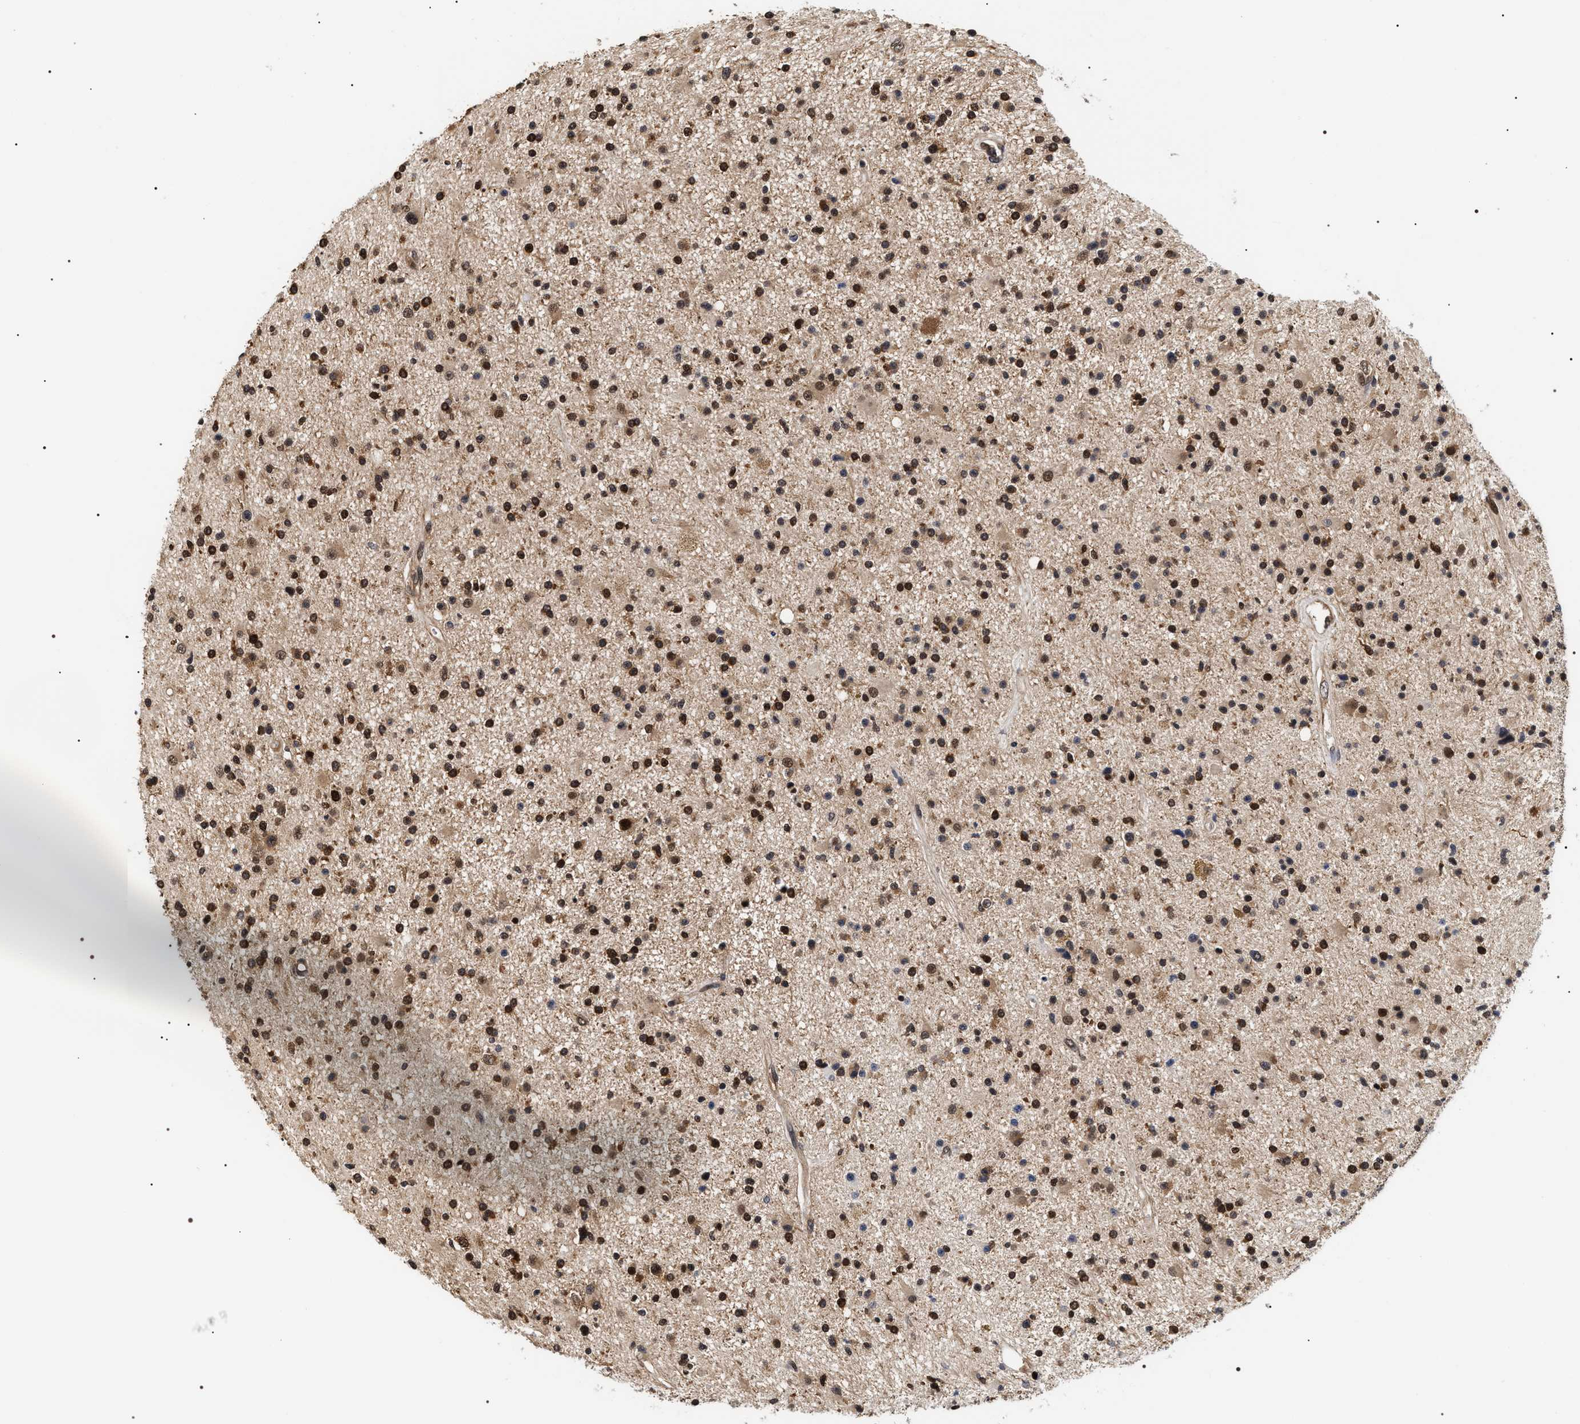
{"staining": {"intensity": "moderate", "quantity": ">75%", "location": "nuclear"}, "tissue": "glioma", "cell_type": "Tumor cells", "image_type": "cancer", "snomed": [{"axis": "morphology", "description": "Glioma, malignant, High grade"}, {"axis": "topography", "description": "Brain"}], "caption": "A histopathology image of glioma stained for a protein displays moderate nuclear brown staining in tumor cells.", "gene": "BAG6", "patient": {"sex": "male", "age": 33}}